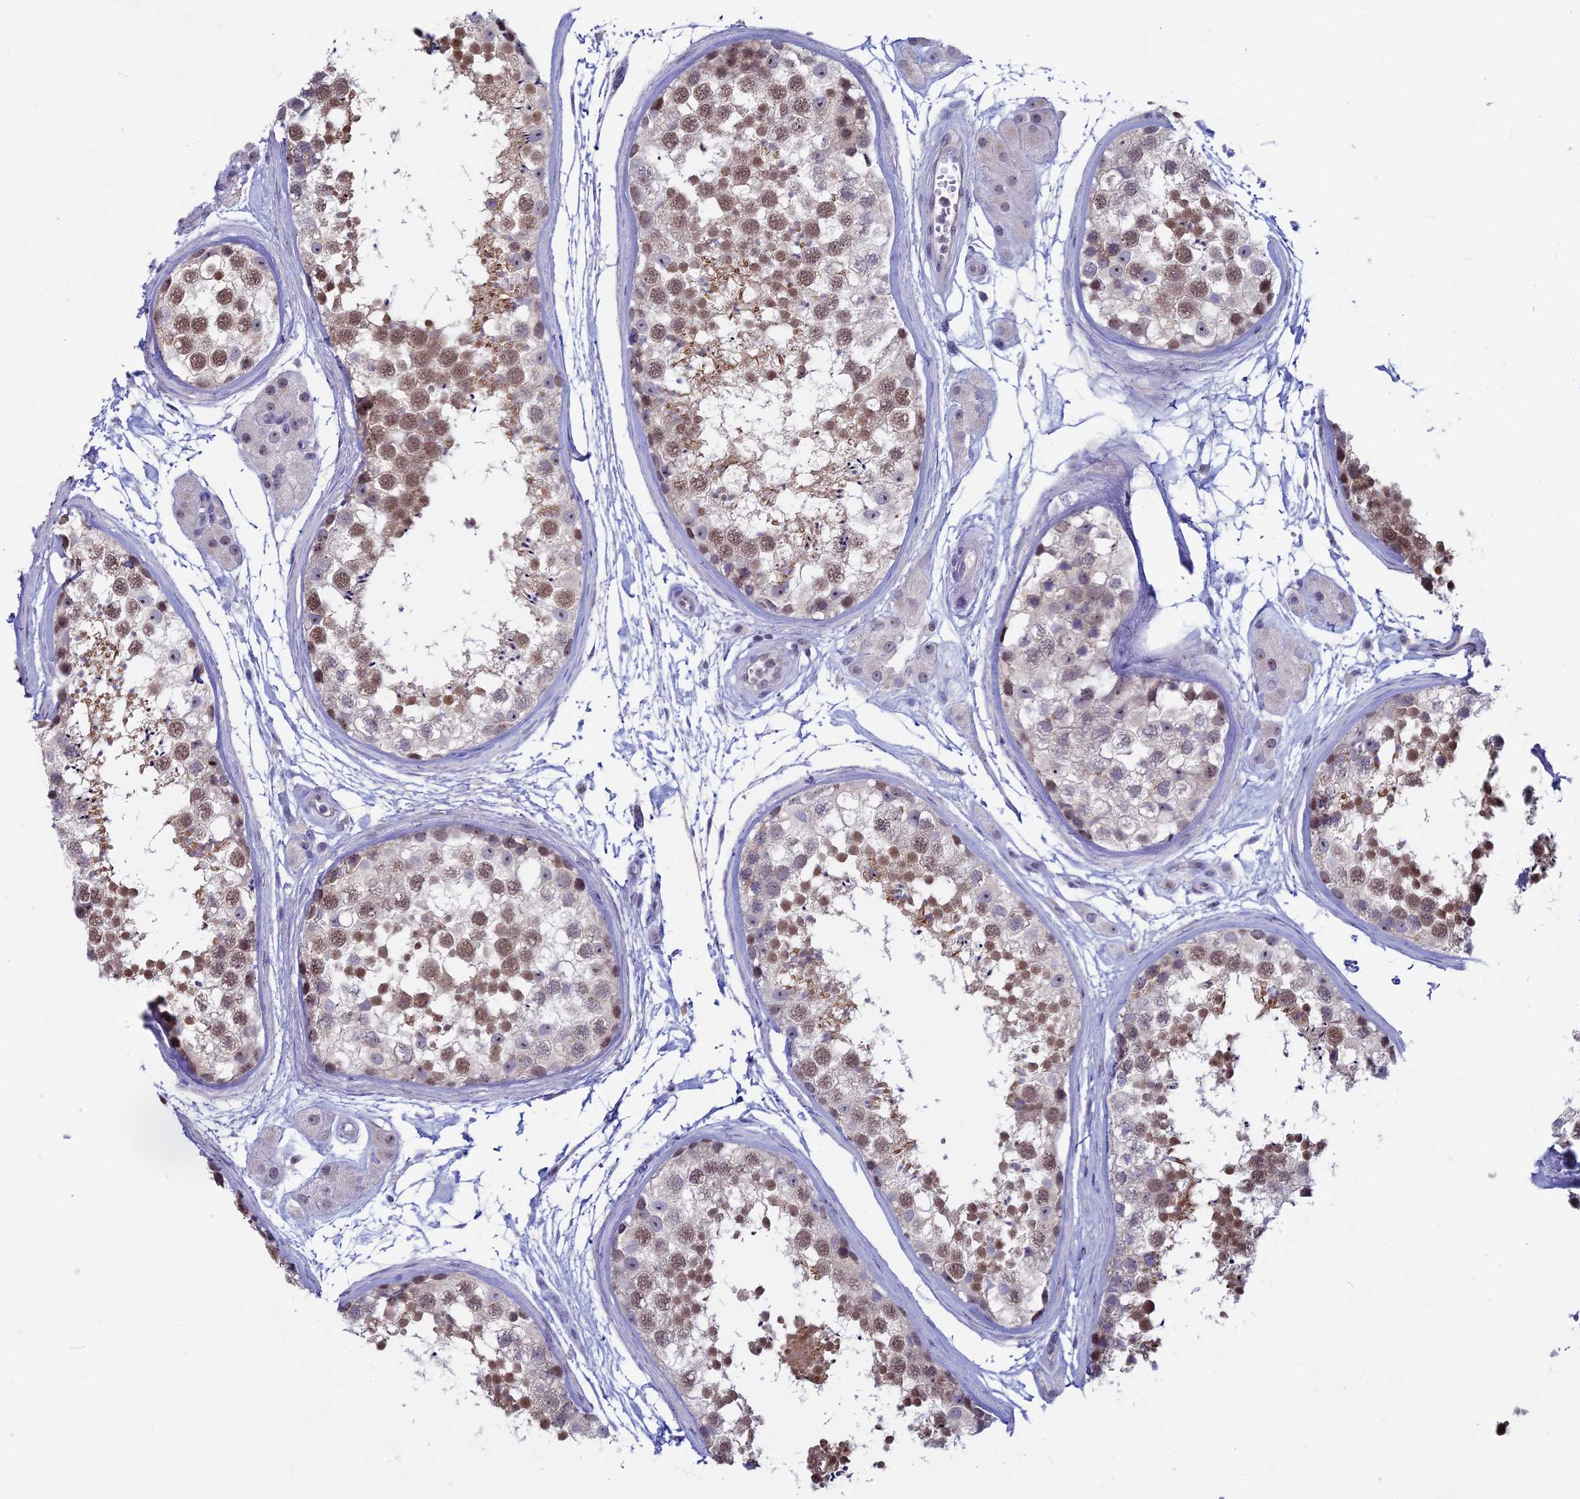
{"staining": {"intensity": "moderate", "quantity": ">75%", "location": "nuclear"}, "tissue": "testis", "cell_type": "Cells in seminiferous ducts", "image_type": "normal", "snomed": [{"axis": "morphology", "description": "Normal tissue, NOS"}, {"axis": "topography", "description": "Testis"}], "caption": "High-magnification brightfield microscopy of benign testis stained with DAB (brown) and counterstained with hematoxylin (blue). cells in seminiferous ducts exhibit moderate nuclear positivity is appreciated in approximately>75% of cells.", "gene": "SPIRE1", "patient": {"sex": "male", "age": 56}}